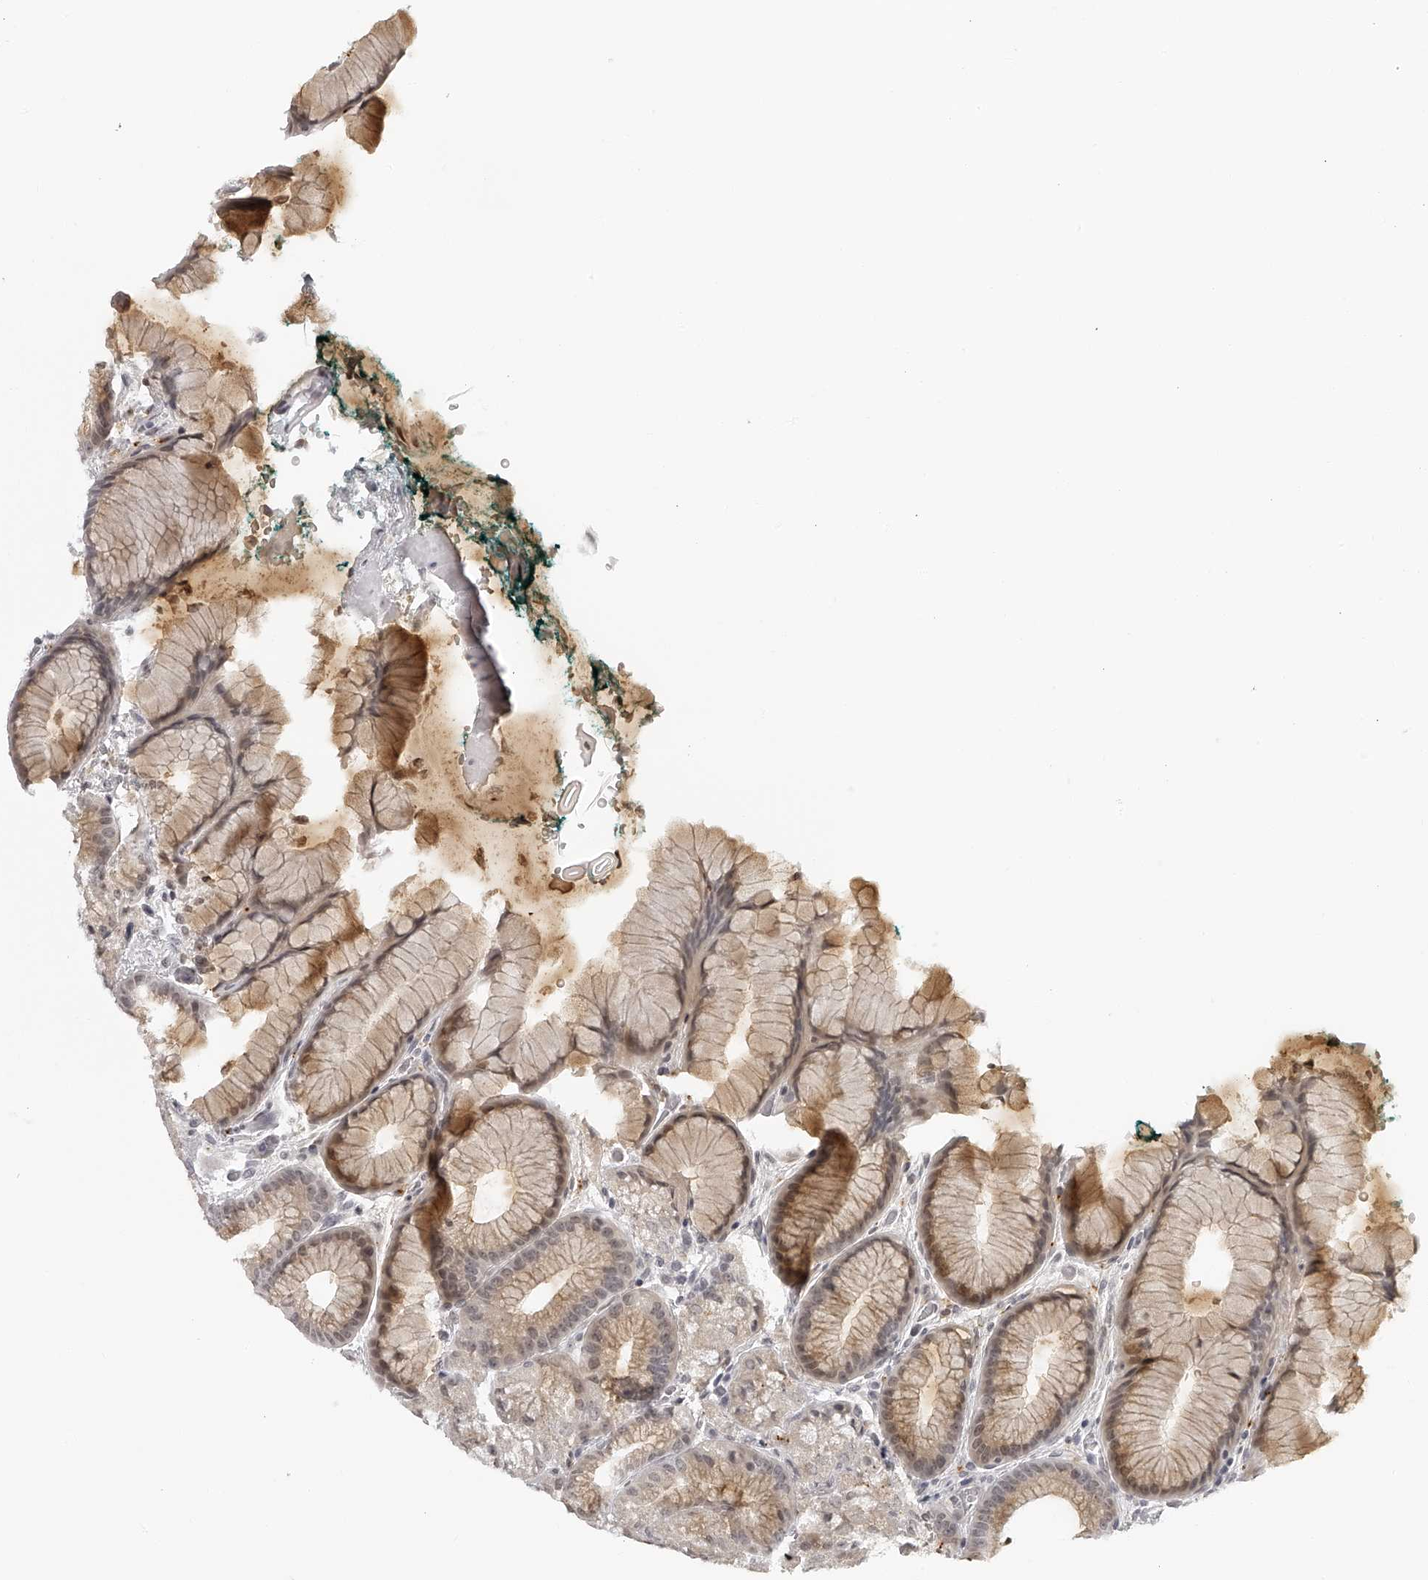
{"staining": {"intensity": "moderate", "quantity": ">75%", "location": "cytoplasmic/membranous"}, "tissue": "stomach", "cell_type": "Glandular cells", "image_type": "normal", "snomed": [{"axis": "morphology", "description": "Normal tissue, NOS"}, {"axis": "topography", "description": "Stomach, upper"}, {"axis": "topography", "description": "Stomach"}], "caption": "A medium amount of moderate cytoplasmic/membranous staining is identified in about >75% of glandular cells in unremarkable stomach. The protein of interest is stained brown, and the nuclei are stained in blue (DAB IHC with brightfield microscopy, high magnification).", "gene": "RNF220", "patient": {"sex": "male", "age": 48}}